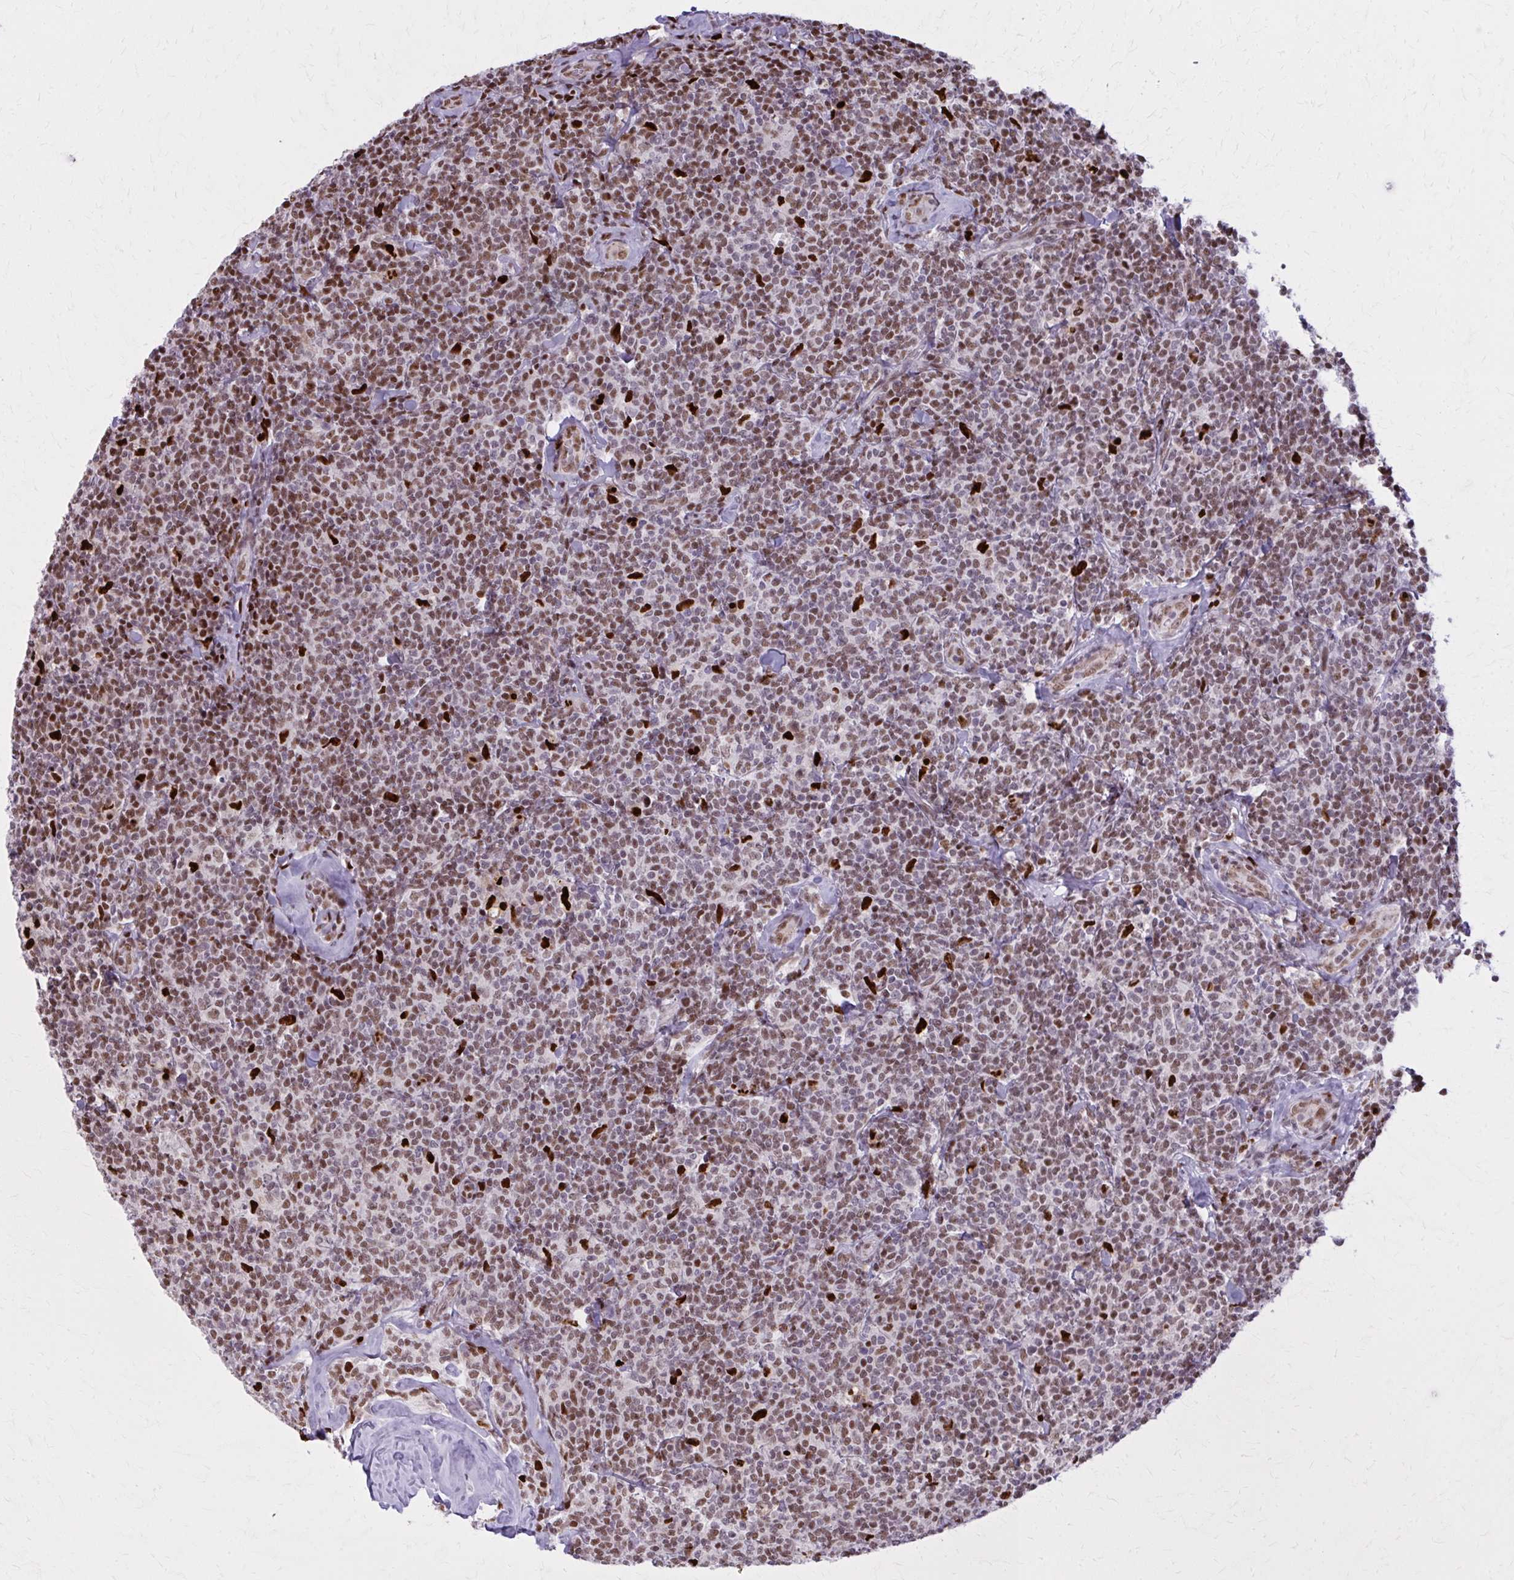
{"staining": {"intensity": "moderate", "quantity": ">75%", "location": "nuclear"}, "tissue": "lymphoma", "cell_type": "Tumor cells", "image_type": "cancer", "snomed": [{"axis": "morphology", "description": "Malignant lymphoma, non-Hodgkin's type, Low grade"}, {"axis": "topography", "description": "Lymph node"}], "caption": "This image demonstrates lymphoma stained with IHC to label a protein in brown. The nuclear of tumor cells show moderate positivity for the protein. Nuclei are counter-stained blue.", "gene": "ZNF559", "patient": {"sex": "female", "age": 56}}